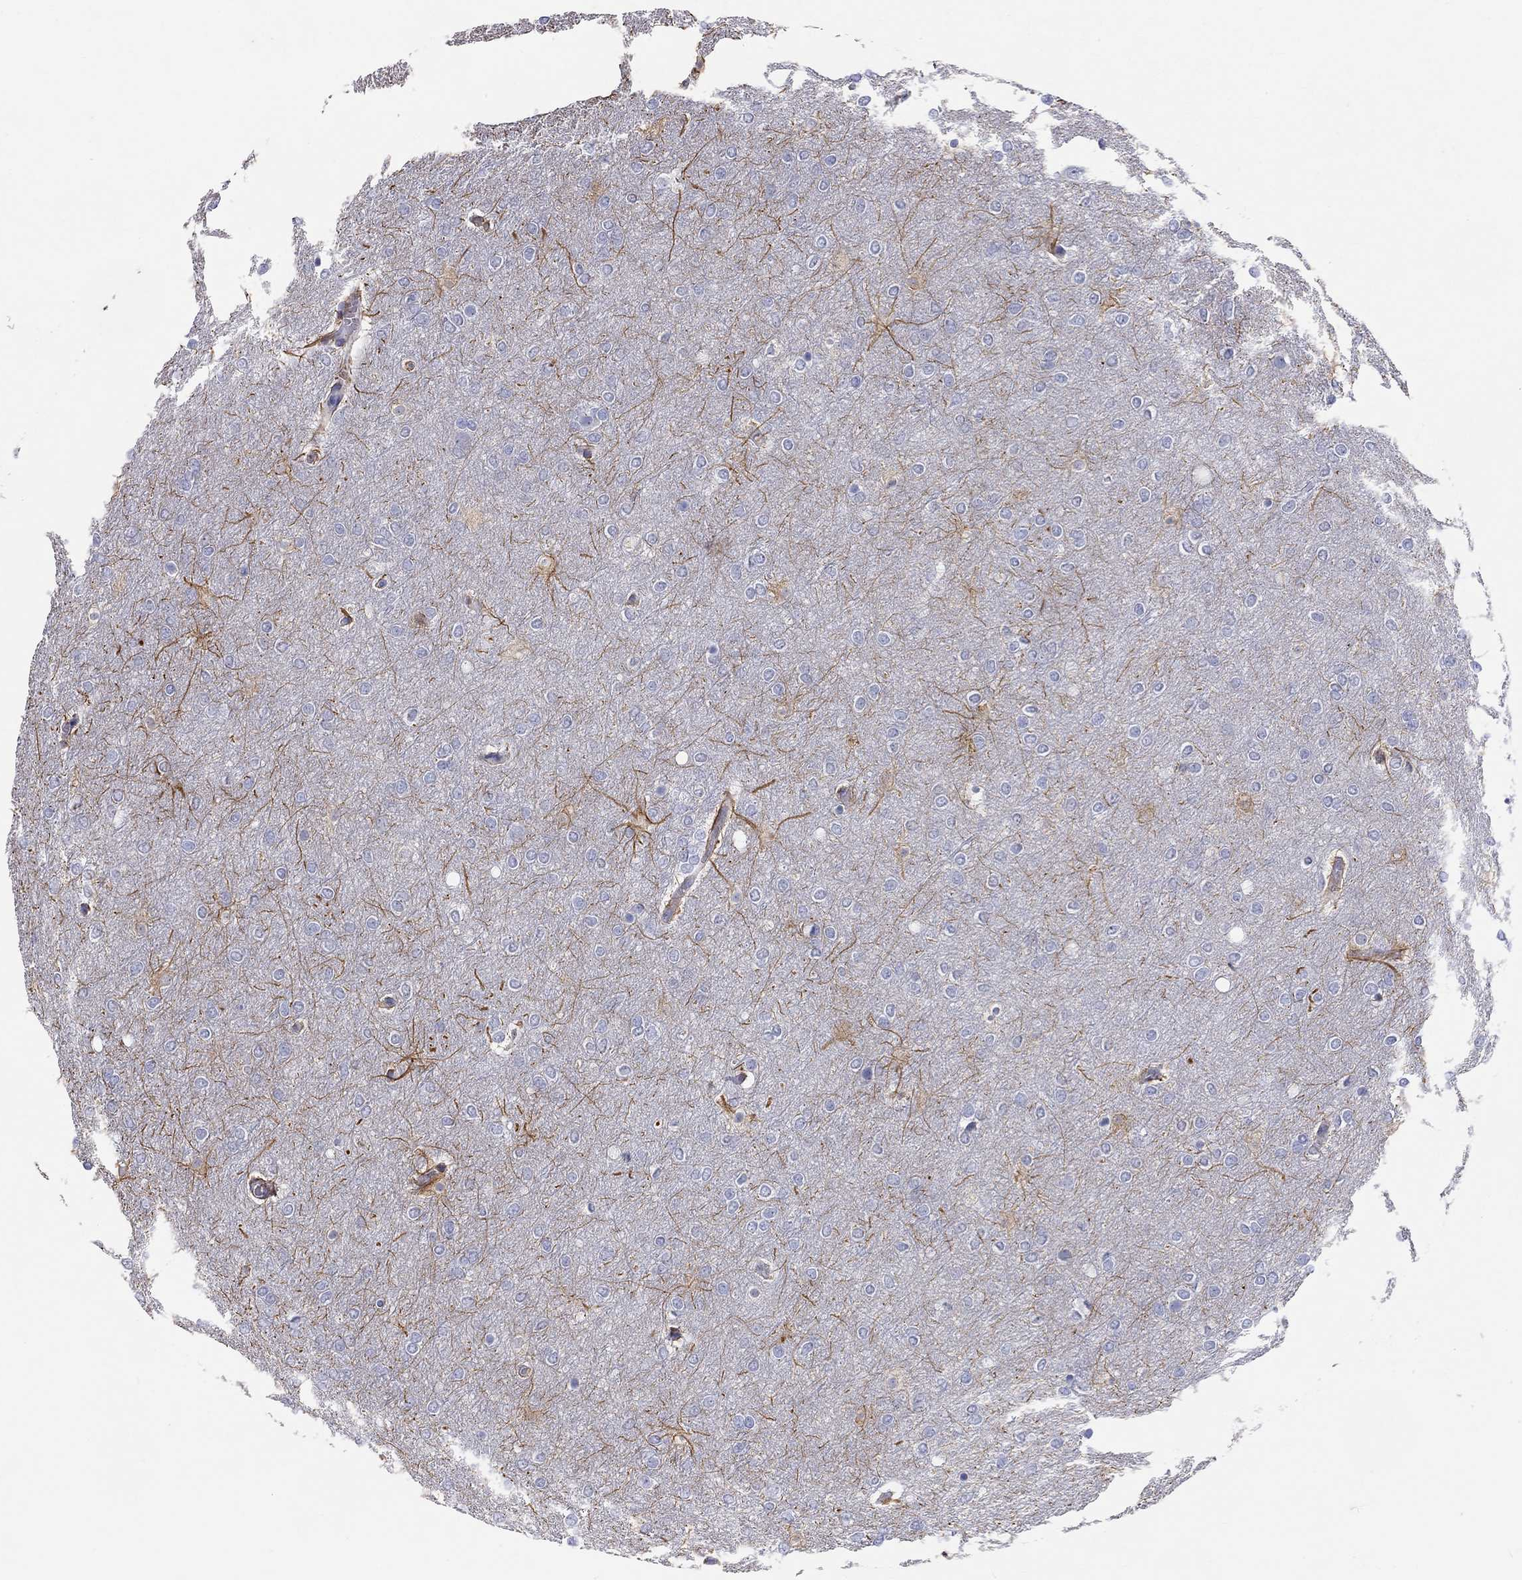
{"staining": {"intensity": "negative", "quantity": "none", "location": "none"}, "tissue": "glioma", "cell_type": "Tumor cells", "image_type": "cancer", "snomed": [{"axis": "morphology", "description": "Glioma, malignant, High grade"}, {"axis": "topography", "description": "Brain"}], "caption": "The histopathology image exhibits no significant staining in tumor cells of glioma. (DAB immunohistochemistry (IHC) with hematoxylin counter stain).", "gene": "PCDHGC5", "patient": {"sex": "female", "age": 61}}